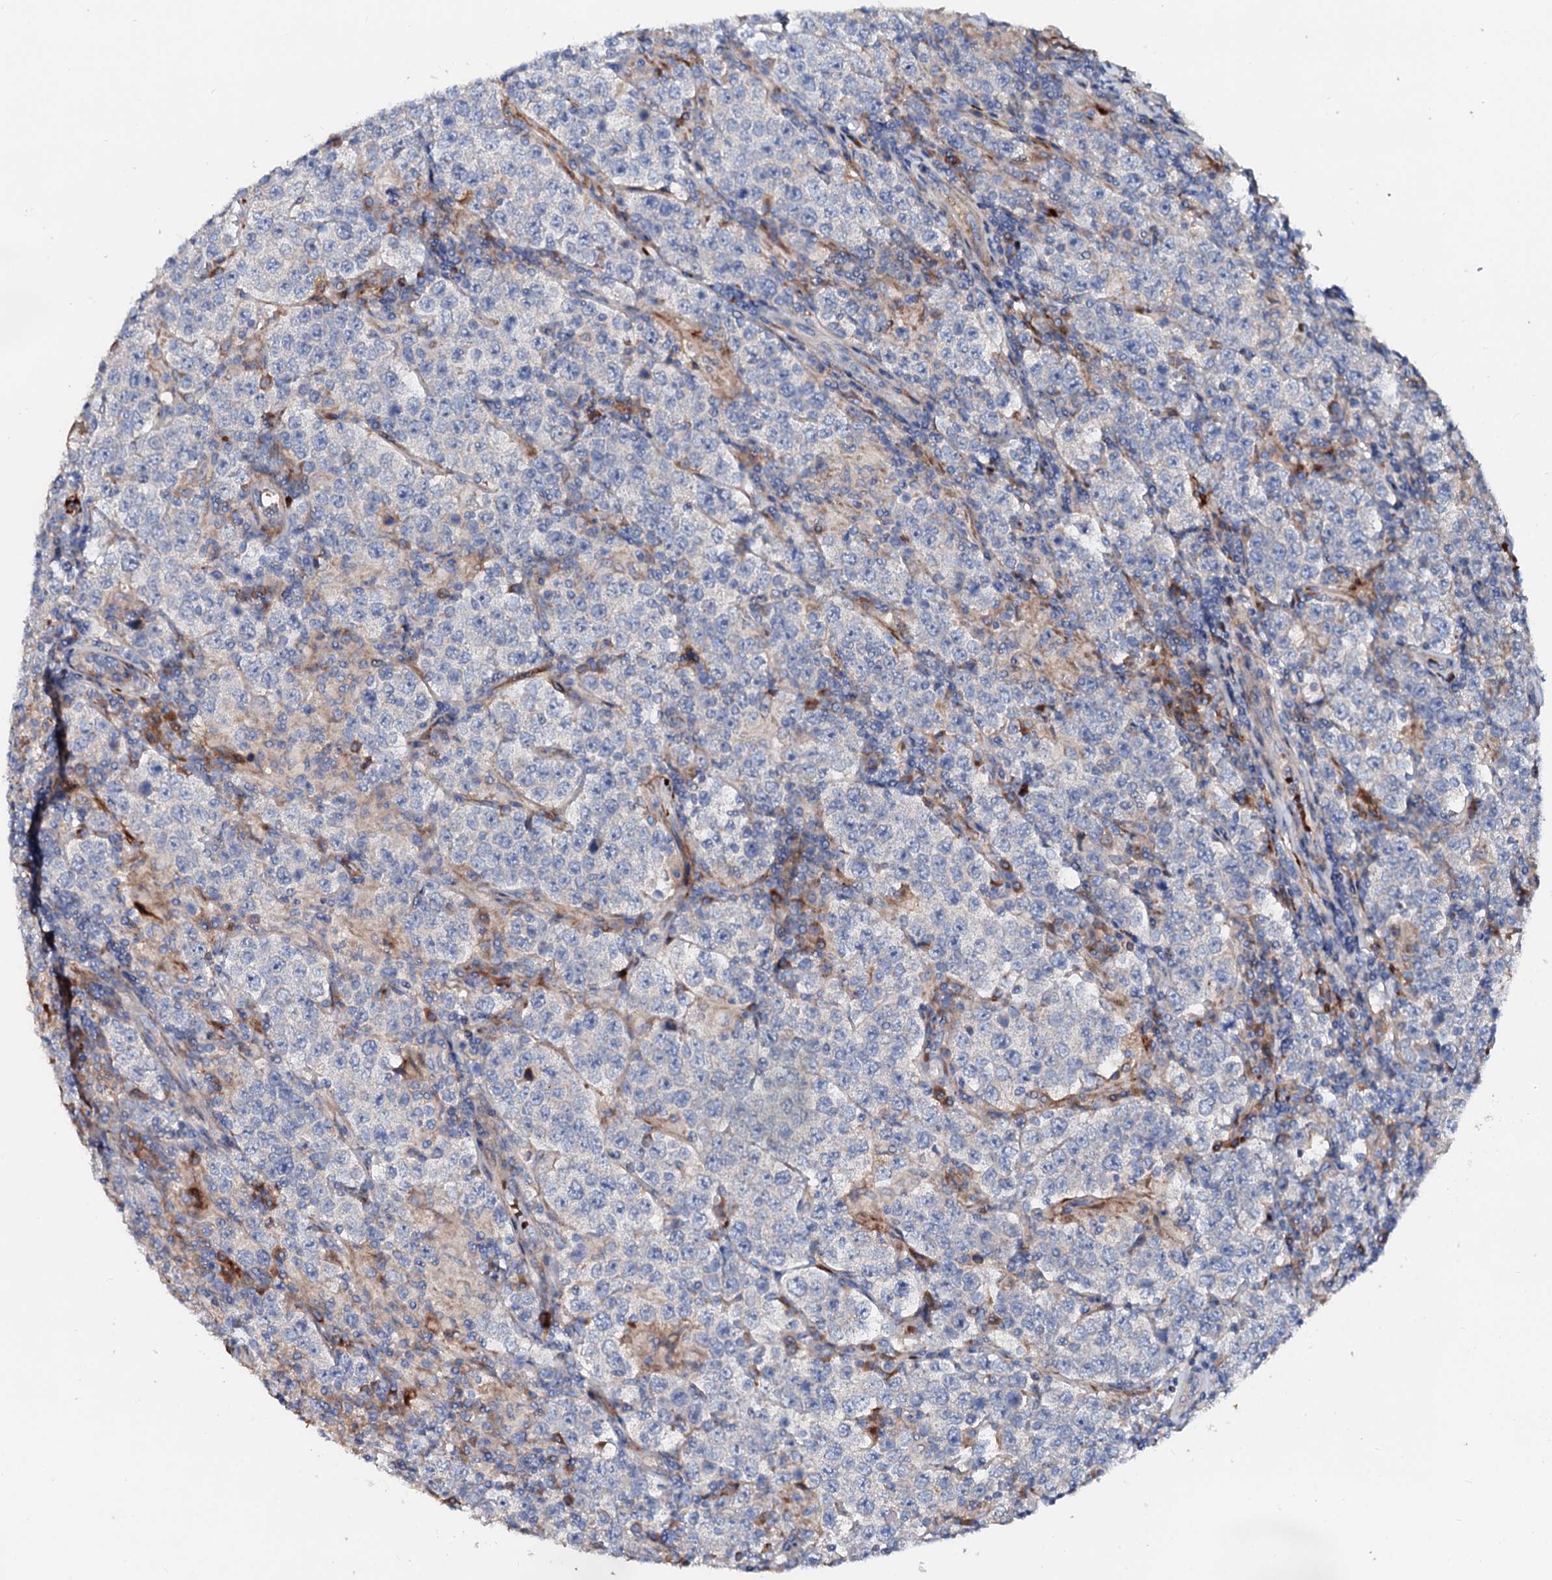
{"staining": {"intensity": "negative", "quantity": "none", "location": "none"}, "tissue": "testis cancer", "cell_type": "Tumor cells", "image_type": "cancer", "snomed": [{"axis": "morphology", "description": "Normal tissue, NOS"}, {"axis": "morphology", "description": "Urothelial carcinoma, High grade"}, {"axis": "morphology", "description": "Seminoma, NOS"}, {"axis": "morphology", "description": "Carcinoma, Embryonal, NOS"}, {"axis": "topography", "description": "Urinary bladder"}, {"axis": "topography", "description": "Testis"}], "caption": "IHC of testis cancer exhibits no positivity in tumor cells.", "gene": "SLC10A7", "patient": {"sex": "male", "age": 41}}